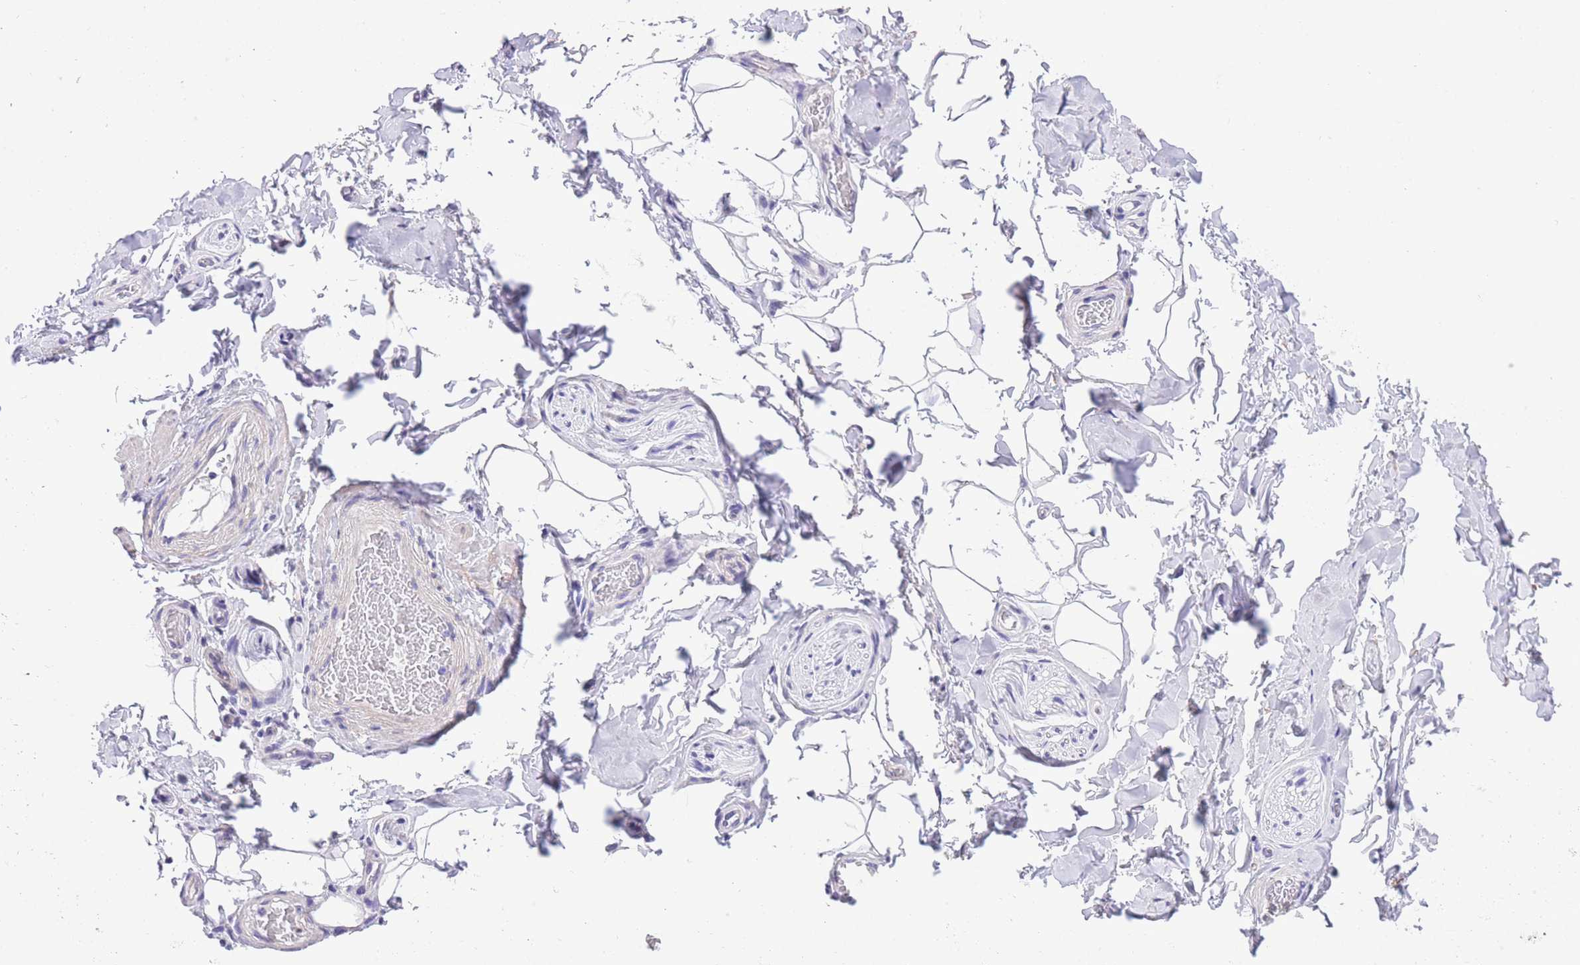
{"staining": {"intensity": "negative", "quantity": "none", "location": "none"}, "tissue": "adipose tissue", "cell_type": "Adipocytes", "image_type": "normal", "snomed": [{"axis": "morphology", "description": "Normal tissue, NOS"}, {"axis": "topography", "description": "Soft tissue"}, {"axis": "topography", "description": "Adipose tissue"}, {"axis": "topography", "description": "Vascular tissue"}, {"axis": "topography", "description": "Peripheral nerve tissue"}], "caption": "This is an IHC micrograph of unremarkable adipose tissue. There is no staining in adipocytes.", "gene": "RAI2", "patient": {"sex": "male", "age": 46}}